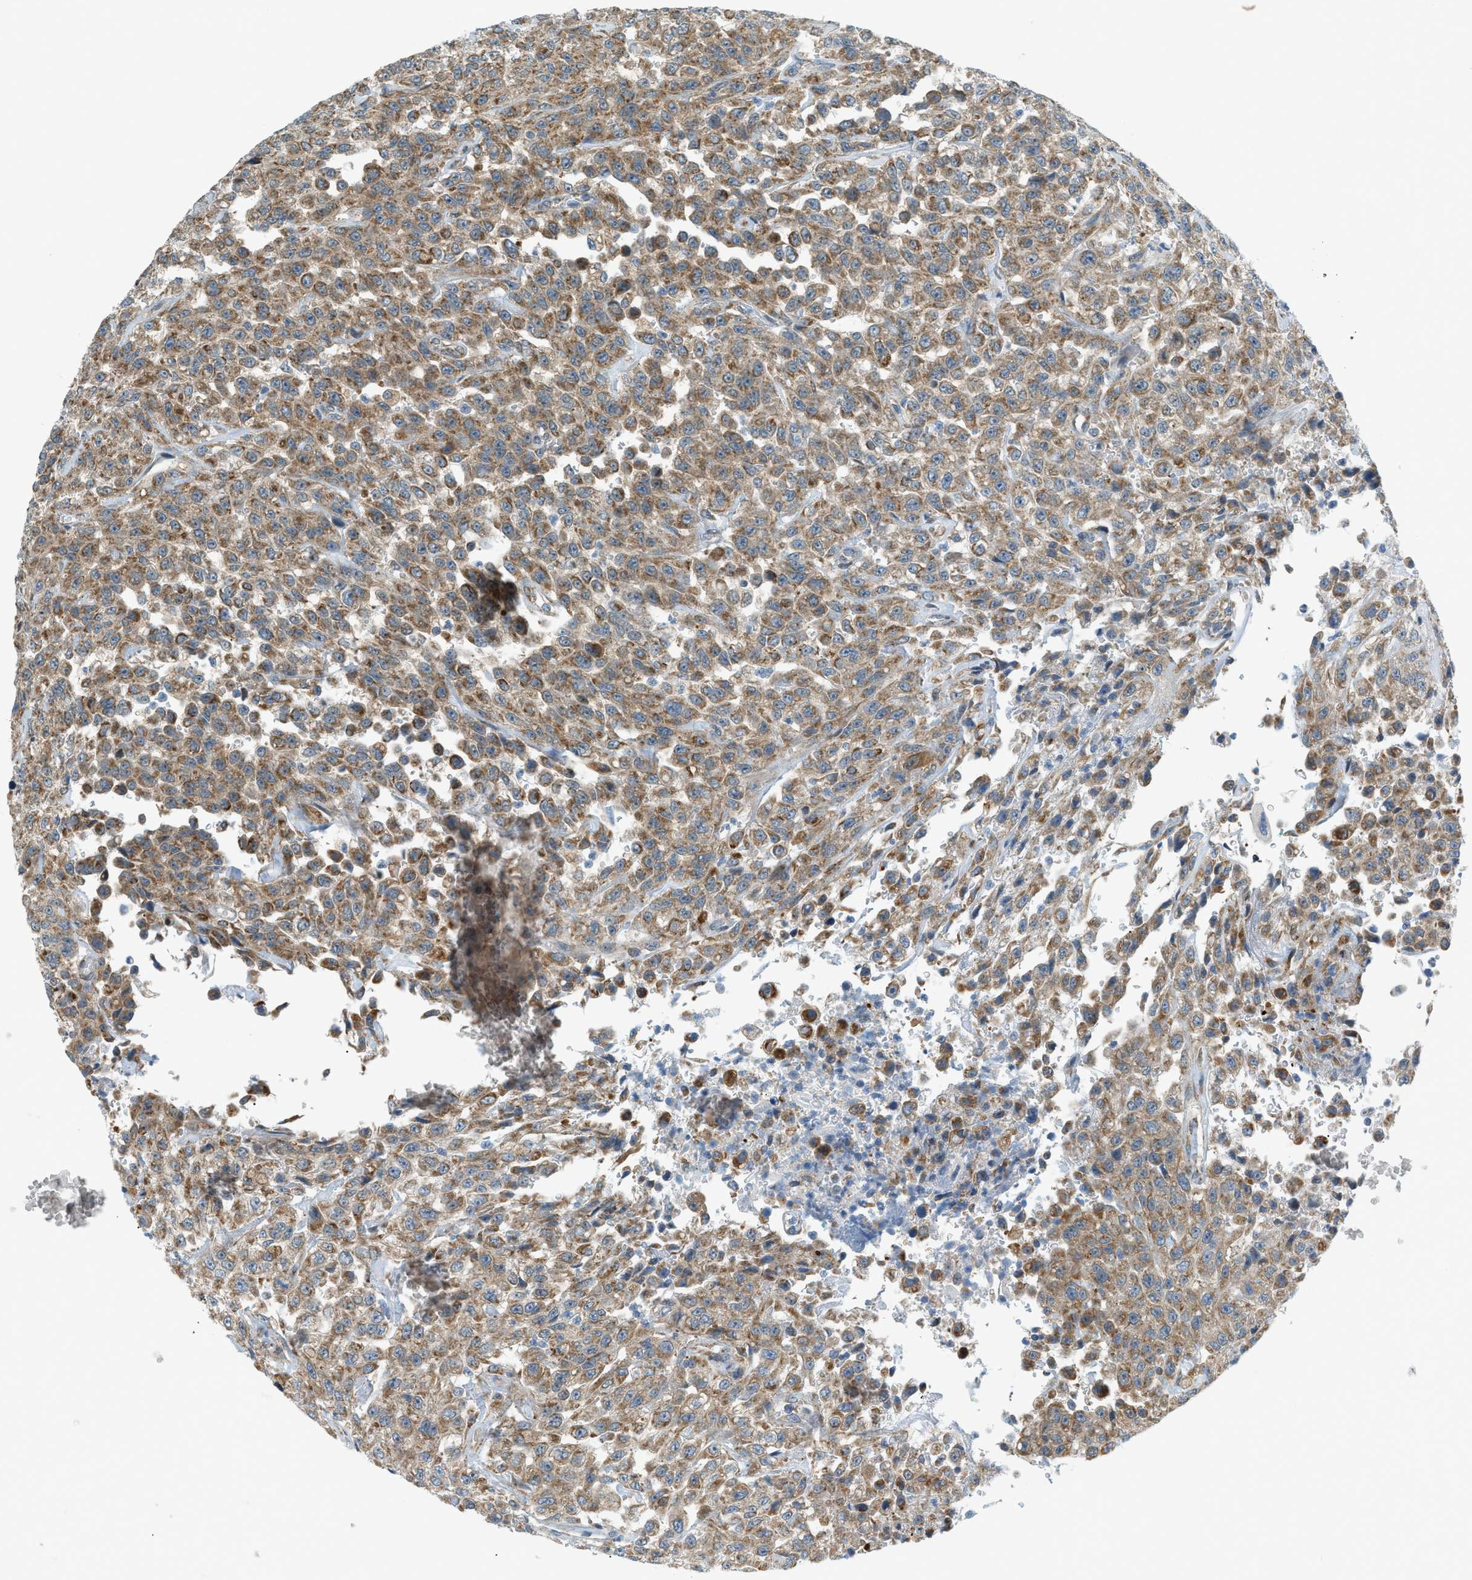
{"staining": {"intensity": "moderate", "quantity": ">75%", "location": "cytoplasmic/membranous"}, "tissue": "urothelial cancer", "cell_type": "Tumor cells", "image_type": "cancer", "snomed": [{"axis": "morphology", "description": "Urothelial carcinoma, High grade"}, {"axis": "topography", "description": "Urinary bladder"}], "caption": "Immunohistochemistry histopathology image of human urothelial cancer stained for a protein (brown), which displays medium levels of moderate cytoplasmic/membranous positivity in about >75% of tumor cells.", "gene": "PIGG", "patient": {"sex": "male", "age": 46}}